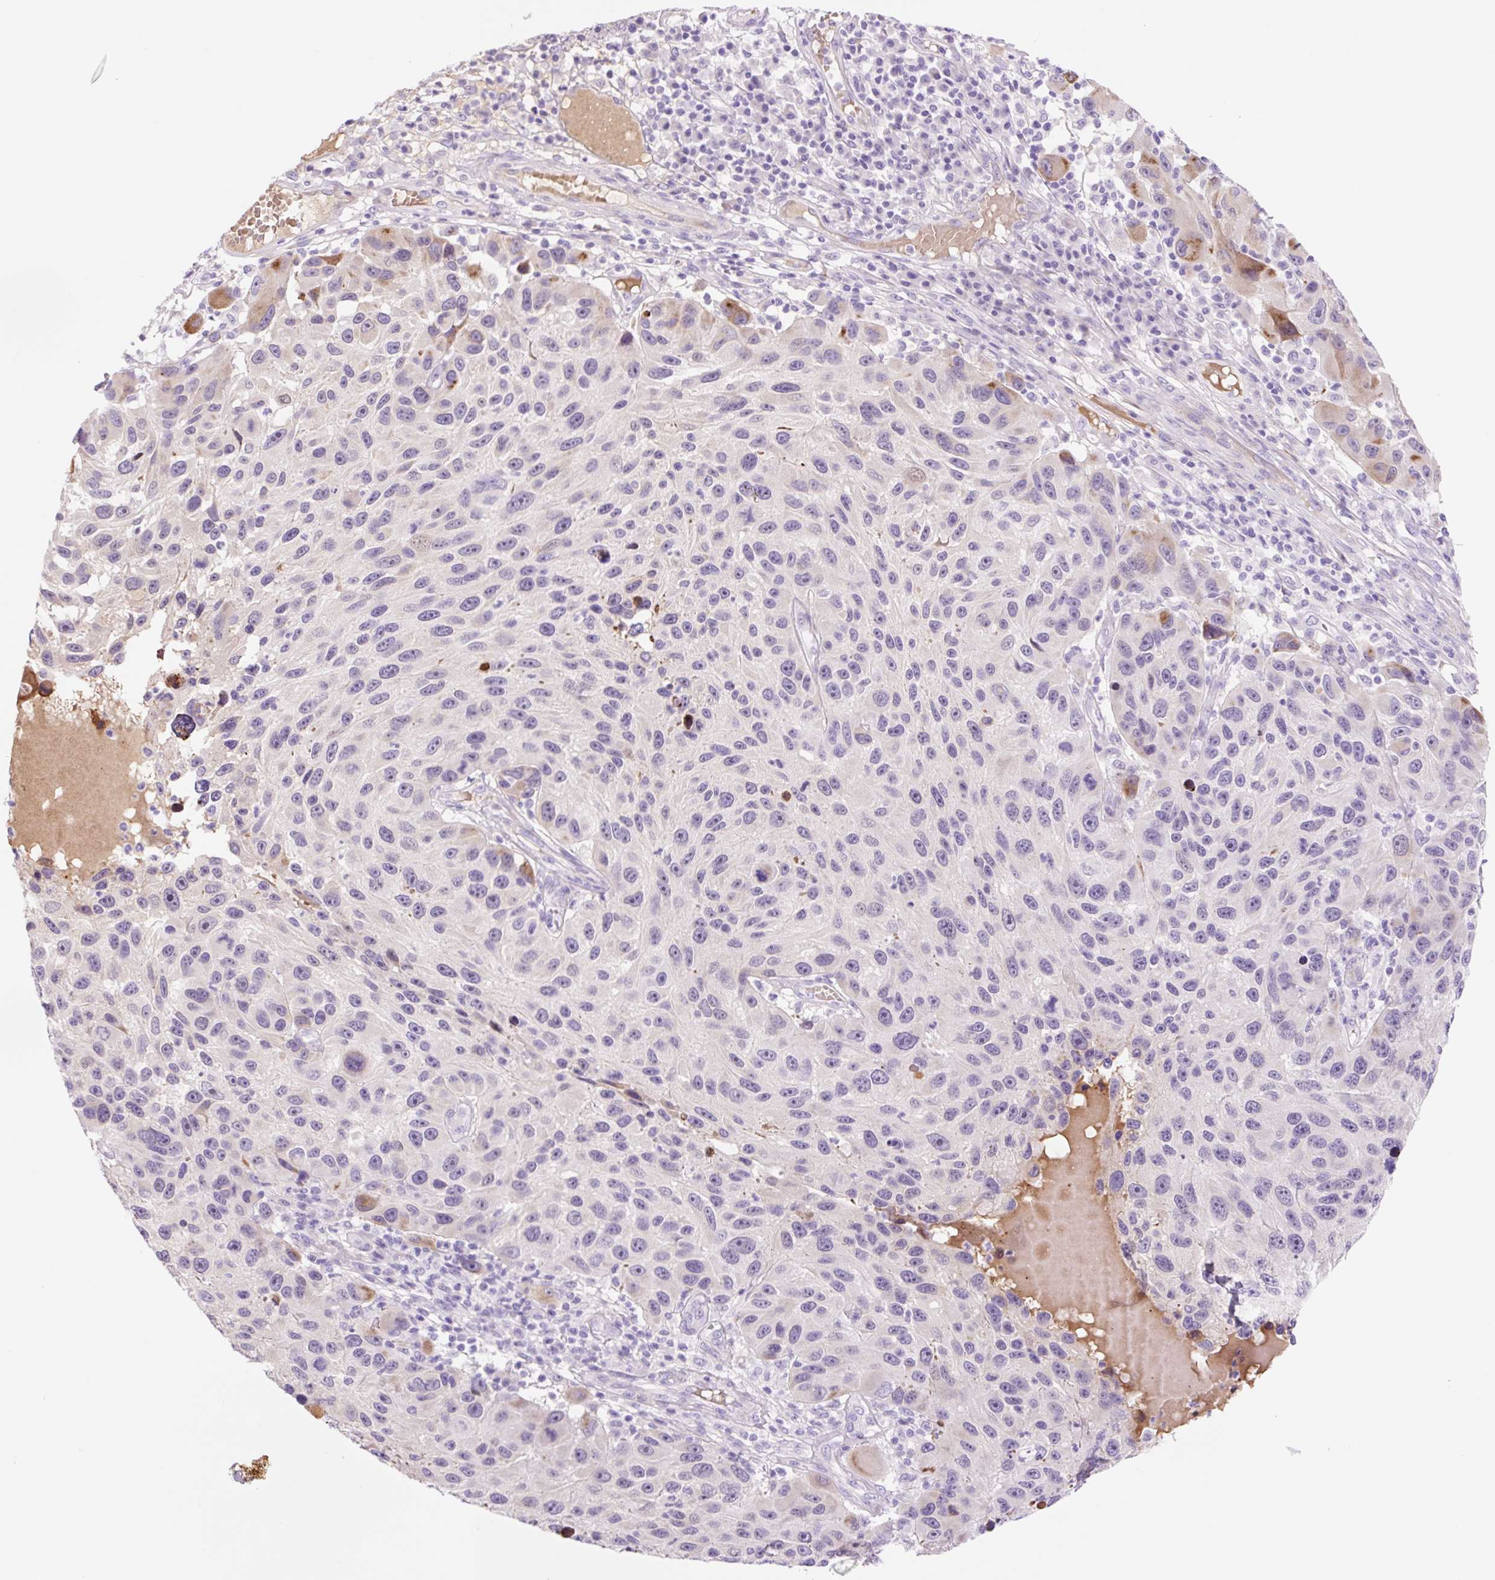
{"staining": {"intensity": "moderate", "quantity": "<25%", "location": "cytoplasmic/membranous"}, "tissue": "melanoma", "cell_type": "Tumor cells", "image_type": "cancer", "snomed": [{"axis": "morphology", "description": "Malignant melanoma, NOS"}, {"axis": "topography", "description": "Skin"}], "caption": "A brown stain shows moderate cytoplasmic/membranous expression of a protein in human malignant melanoma tumor cells.", "gene": "ZNF121", "patient": {"sex": "male", "age": 53}}